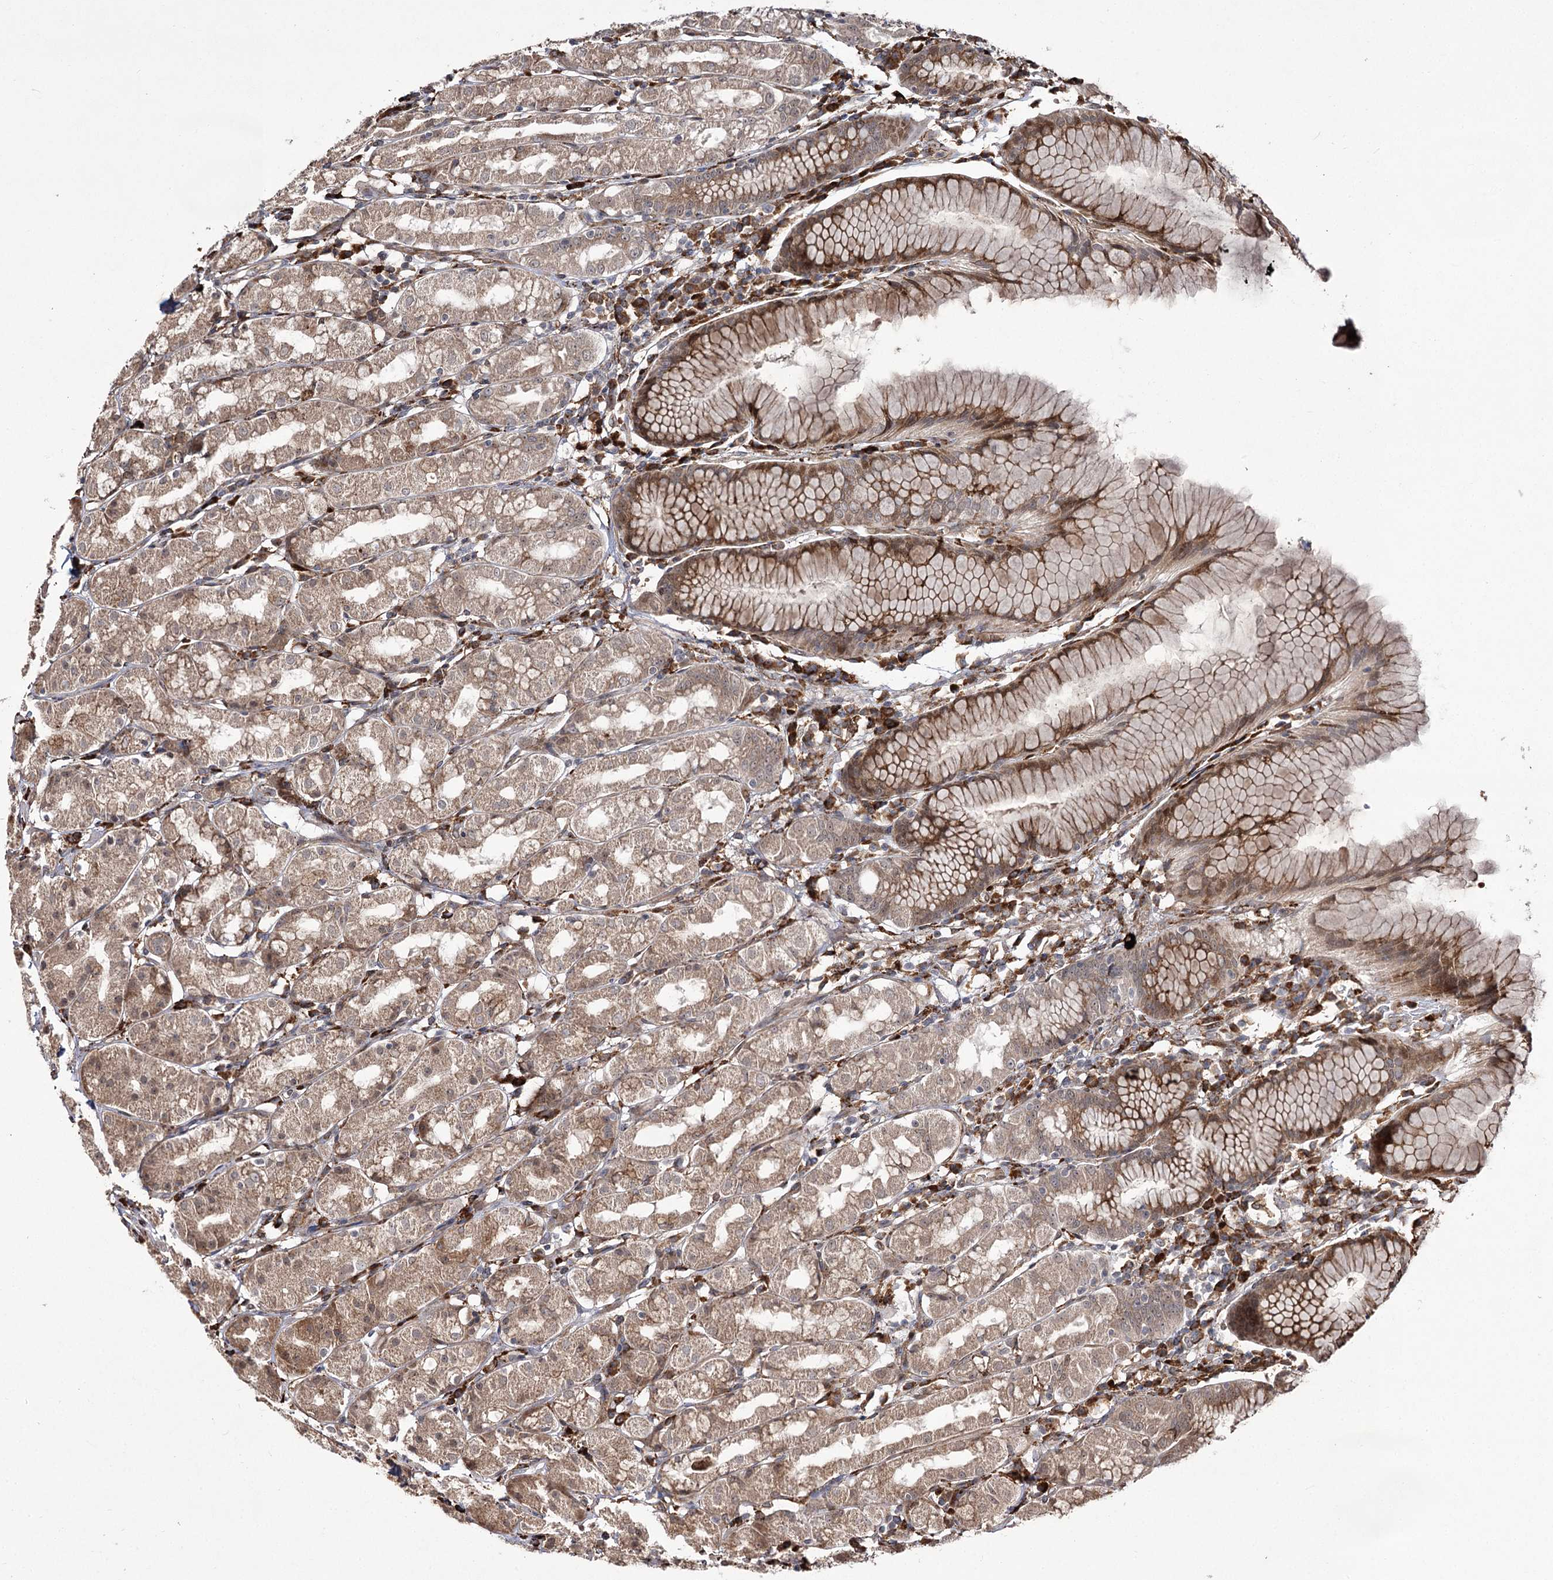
{"staining": {"intensity": "moderate", "quantity": ">75%", "location": "cytoplasmic/membranous"}, "tissue": "stomach", "cell_type": "Glandular cells", "image_type": "normal", "snomed": [{"axis": "morphology", "description": "Normal tissue, NOS"}, {"axis": "topography", "description": "Stomach, lower"}], "caption": "DAB (3,3'-diaminobenzidine) immunohistochemical staining of normal stomach displays moderate cytoplasmic/membranous protein expression in about >75% of glandular cells. Nuclei are stained in blue.", "gene": "FANCL", "patient": {"sex": "female", "age": 56}}